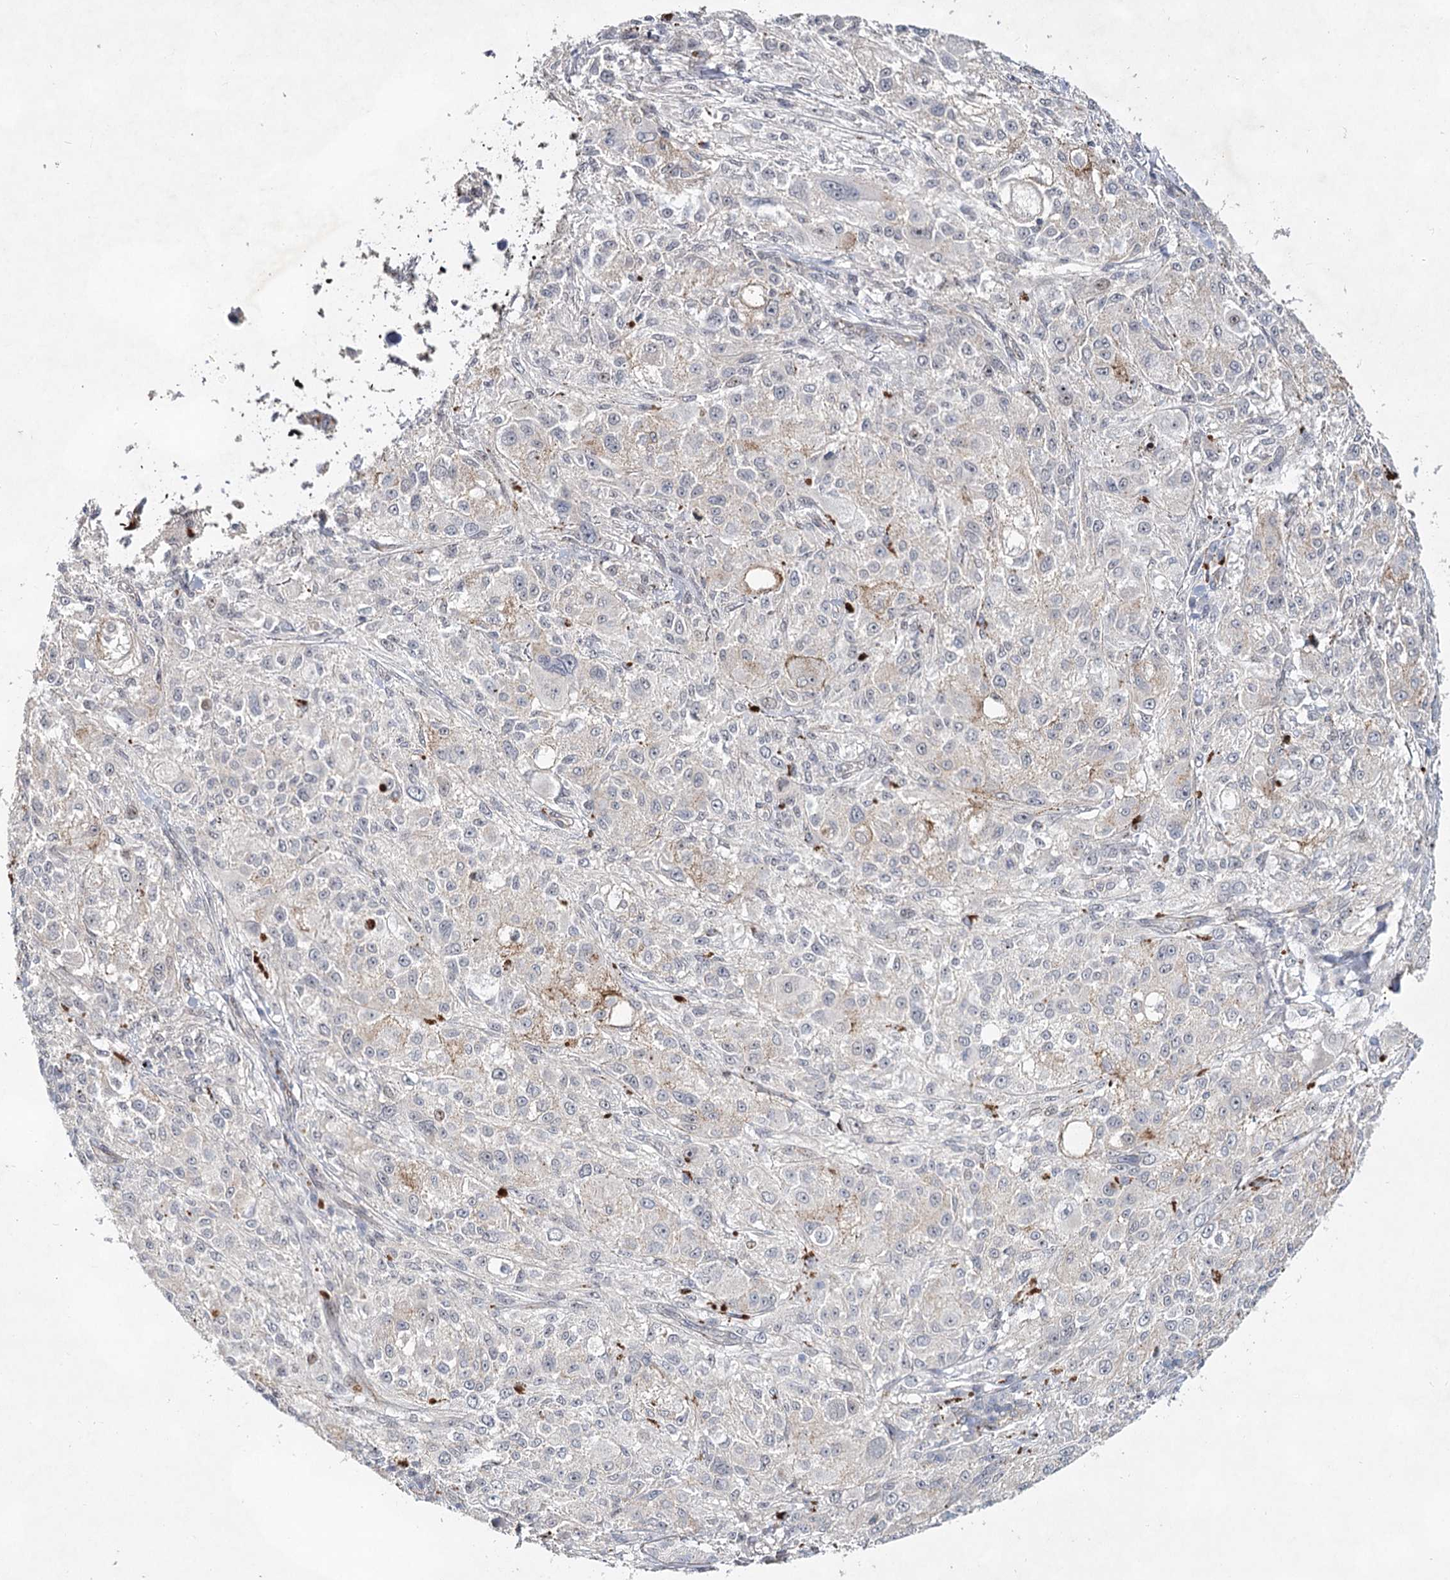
{"staining": {"intensity": "negative", "quantity": "none", "location": "none"}, "tissue": "melanoma", "cell_type": "Tumor cells", "image_type": "cancer", "snomed": [{"axis": "morphology", "description": "Necrosis, NOS"}, {"axis": "morphology", "description": "Malignant melanoma, NOS"}, {"axis": "topography", "description": "Skin"}], "caption": "Protein analysis of melanoma displays no significant expression in tumor cells. Nuclei are stained in blue.", "gene": "ATL2", "patient": {"sex": "female", "age": 87}}